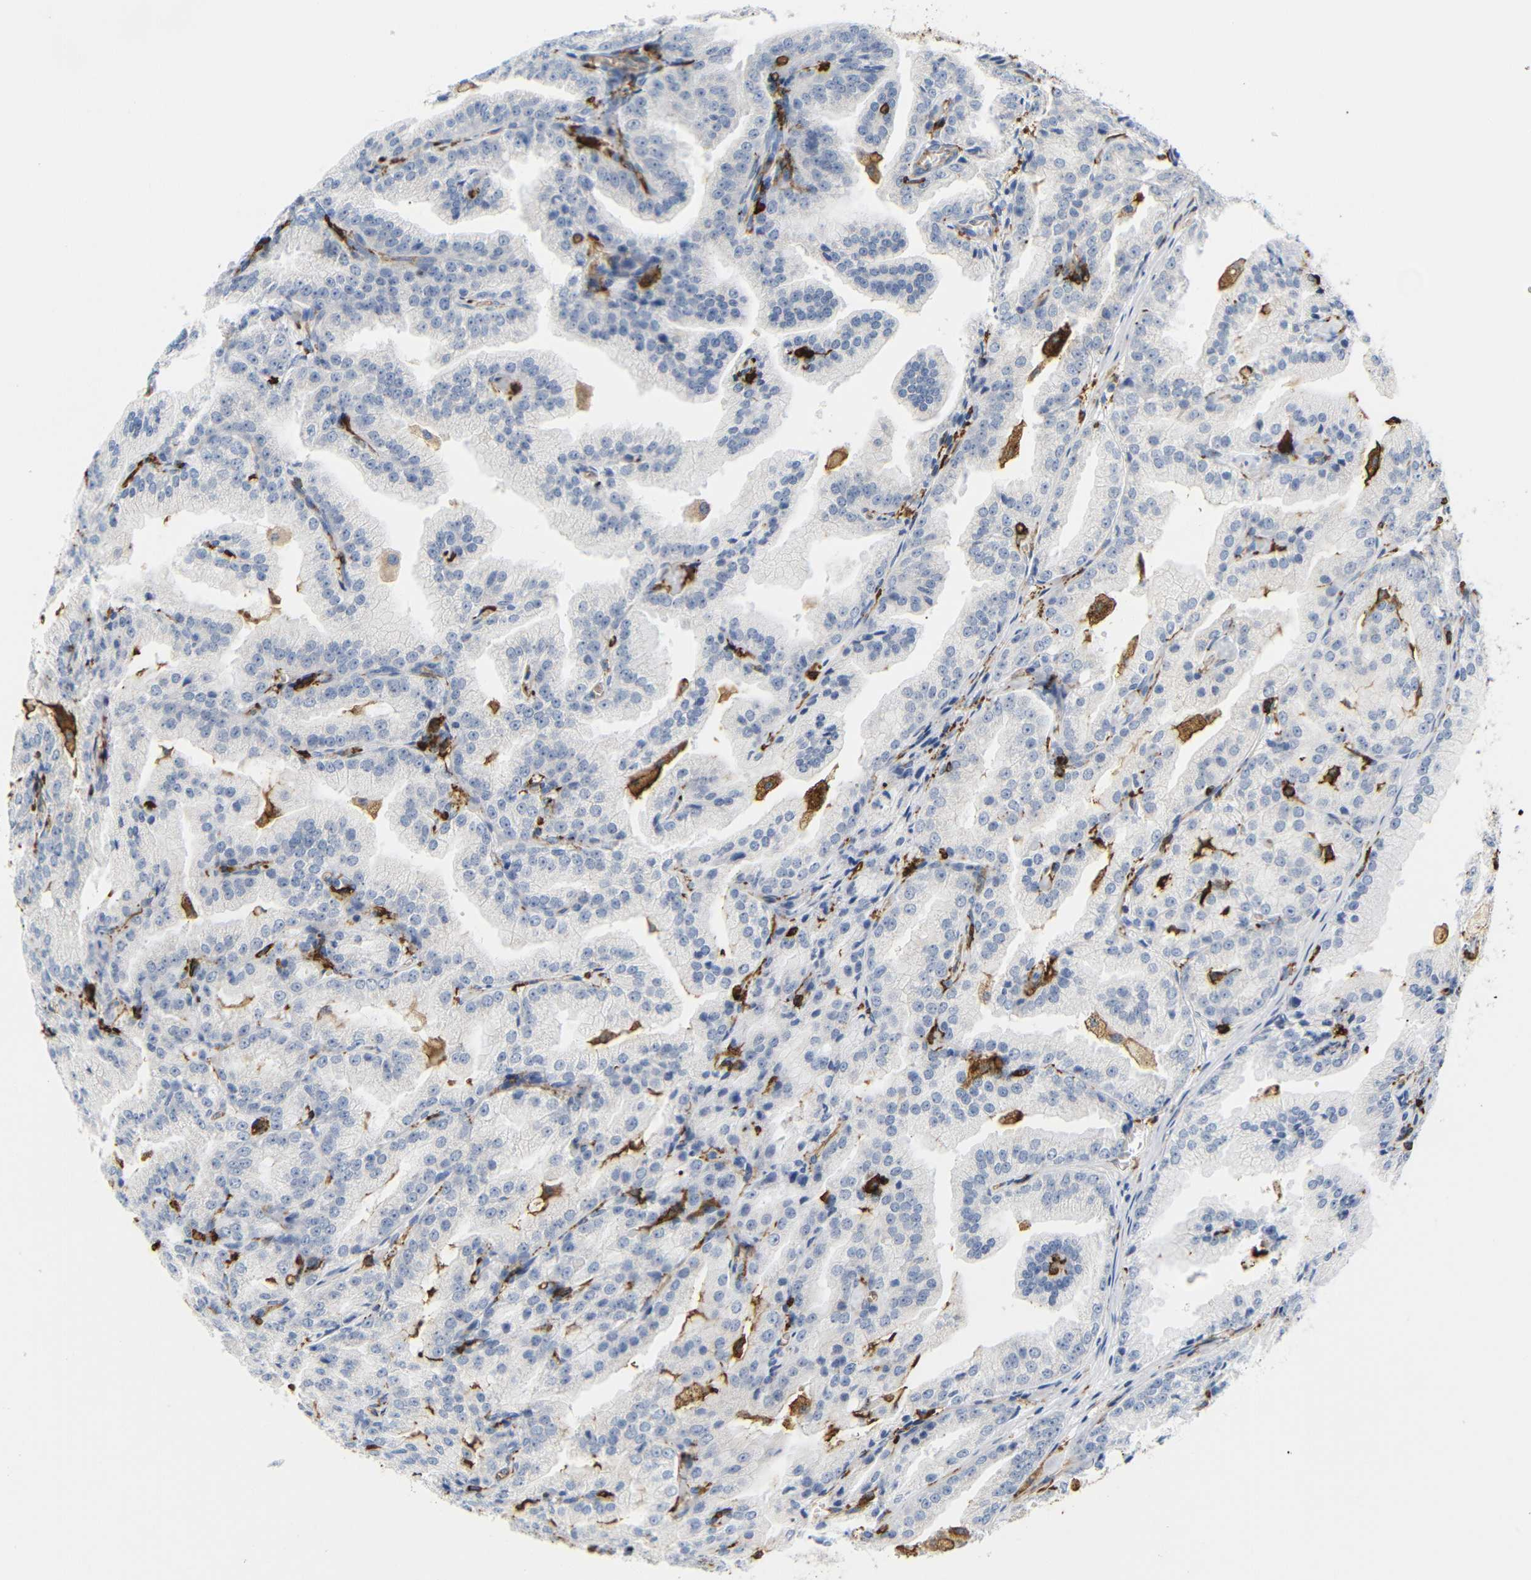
{"staining": {"intensity": "negative", "quantity": "none", "location": "none"}, "tissue": "prostate cancer", "cell_type": "Tumor cells", "image_type": "cancer", "snomed": [{"axis": "morphology", "description": "Adenocarcinoma, High grade"}, {"axis": "topography", "description": "Prostate"}], "caption": "Tumor cells are negative for protein expression in human prostate cancer (high-grade adenocarcinoma).", "gene": "HLA-DQB1", "patient": {"sex": "male", "age": 61}}